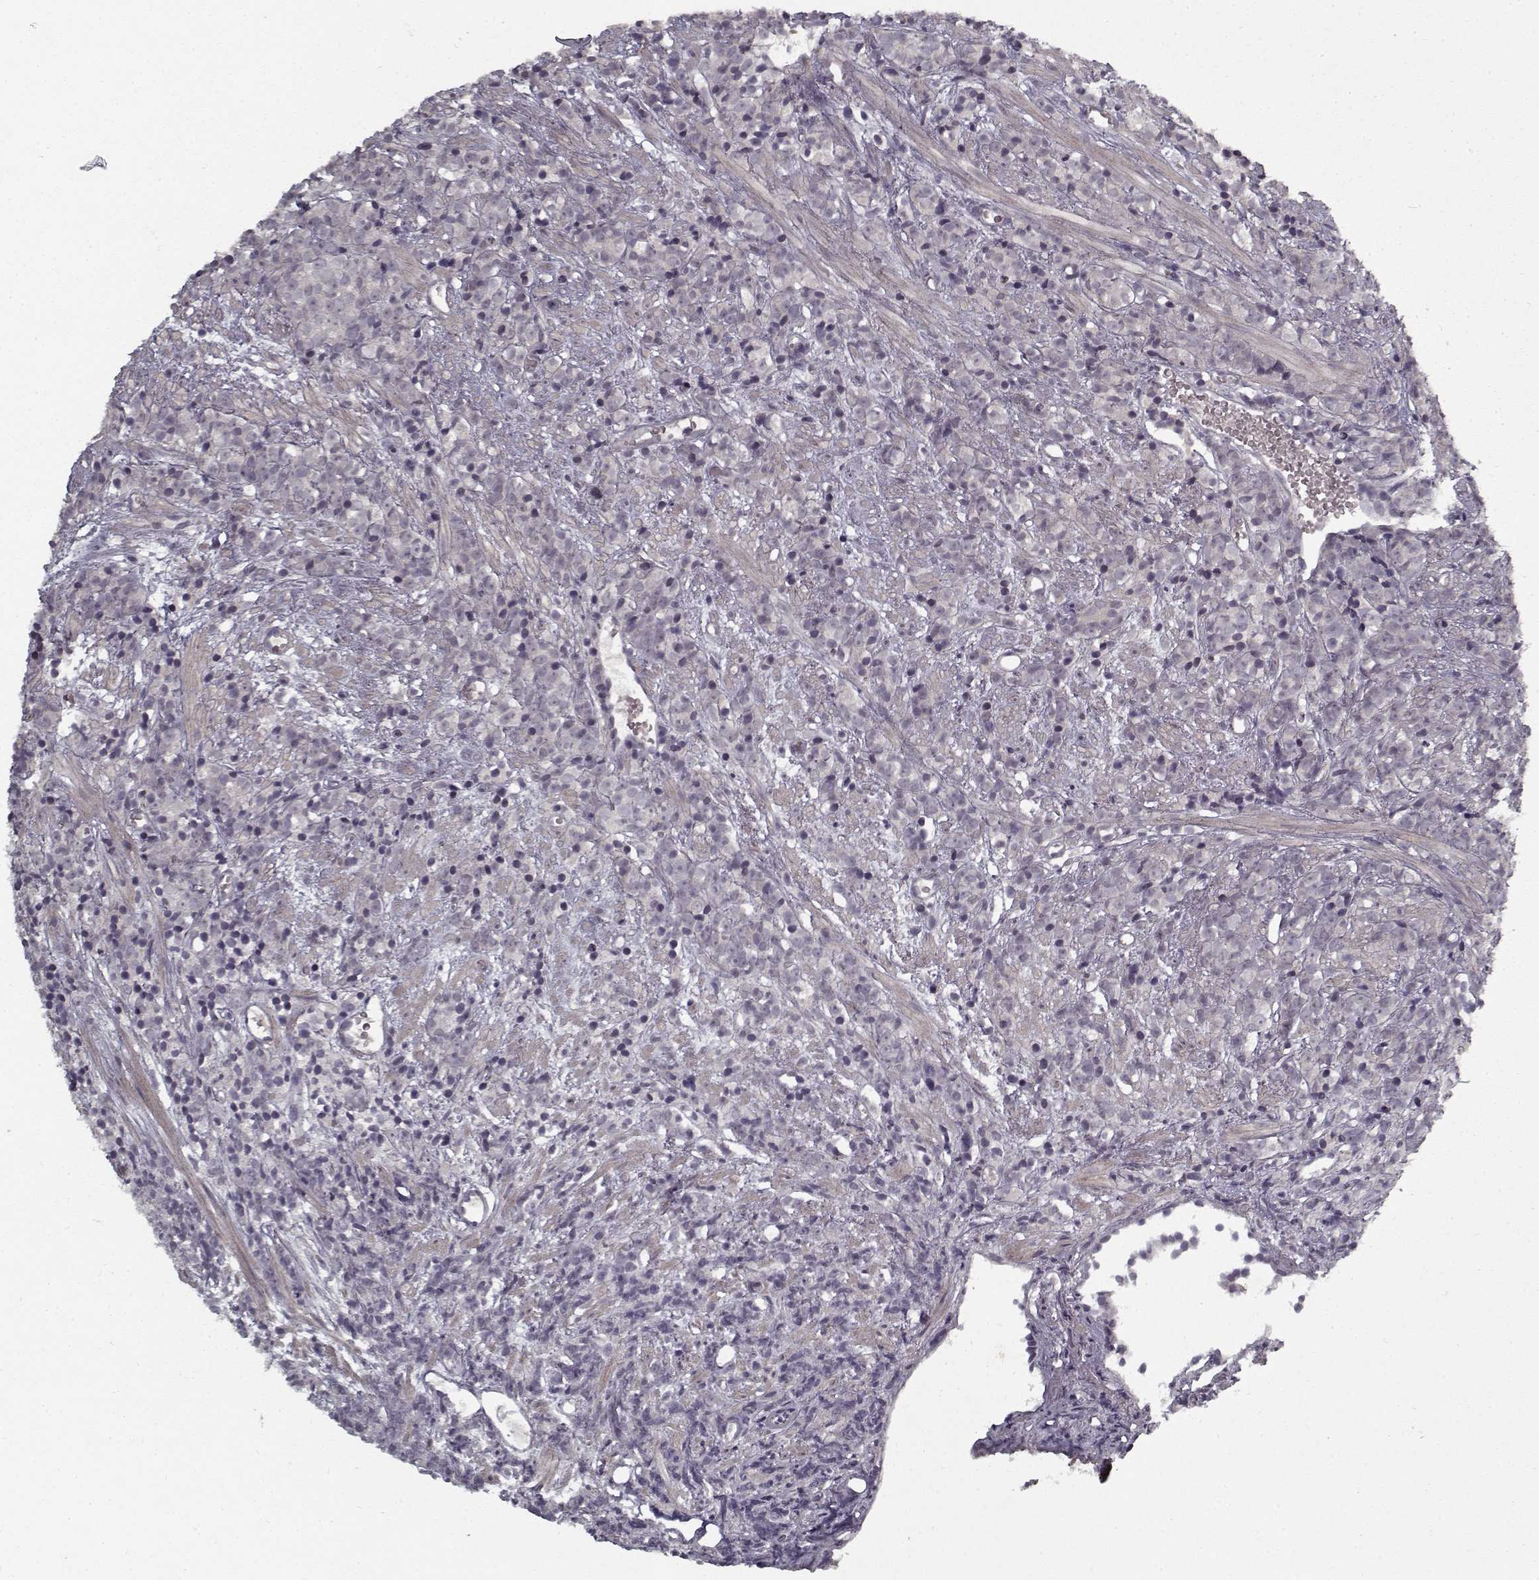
{"staining": {"intensity": "negative", "quantity": "none", "location": "none"}, "tissue": "prostate cancer", "cell_type": "Tumor cells", "image_type": "cancer", "snomed": [{"axis": "morphology", "description": "Adenocarcinoma, High grade"}, {"axis": "topography", "description": "Prostate"}], "caption": "High-grade adenocarcinoma (prostate) was stained to show a protein in brown. There is no significant positivity in tumor cells. (DAB (3,3'-diaminobenzidine) immunohistochemistry with hematoxylin counter stain).", "gene": "LAMA2", "patient": {"sex": "male", "age": 81}}